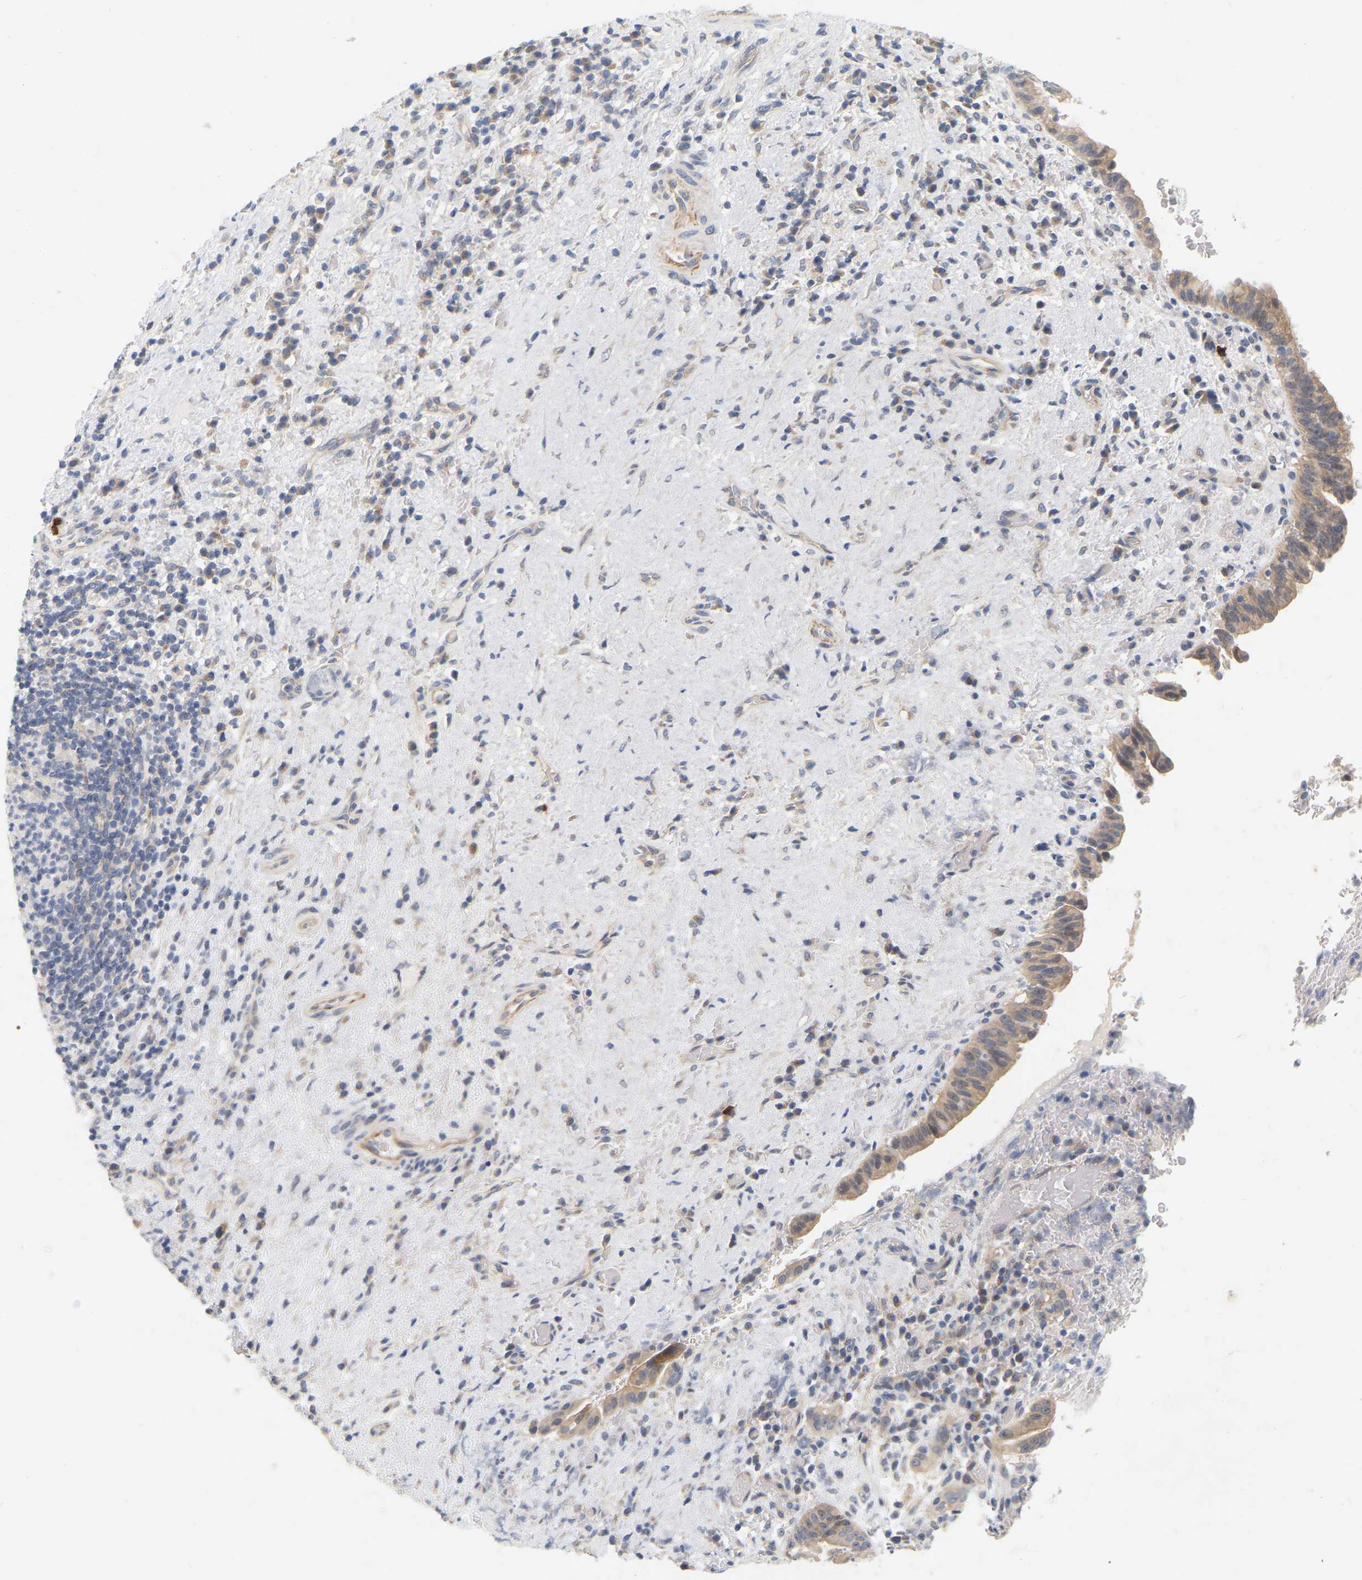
{"staining": {"intensity": "weak", "quantity": ">75%", "location": "cytoplasmic/membranous"}, "tissue": "liver cancer", "cell_type": "Tumor cells", "image_type": "cancer", "snomed": [{"axis": "morphology", "description": "Cholangiocarcinoma"}, {"axis": "topography", "description": "Liver"}], "caption": "Cholangiocarcinoma (liver) stained for a protein (brown) shows weak cytoplasmic/membranous positive staining in about >75% of tumor cells.", "gene": "MINDY4", "patient": {"sex": "female", "age": 38}}